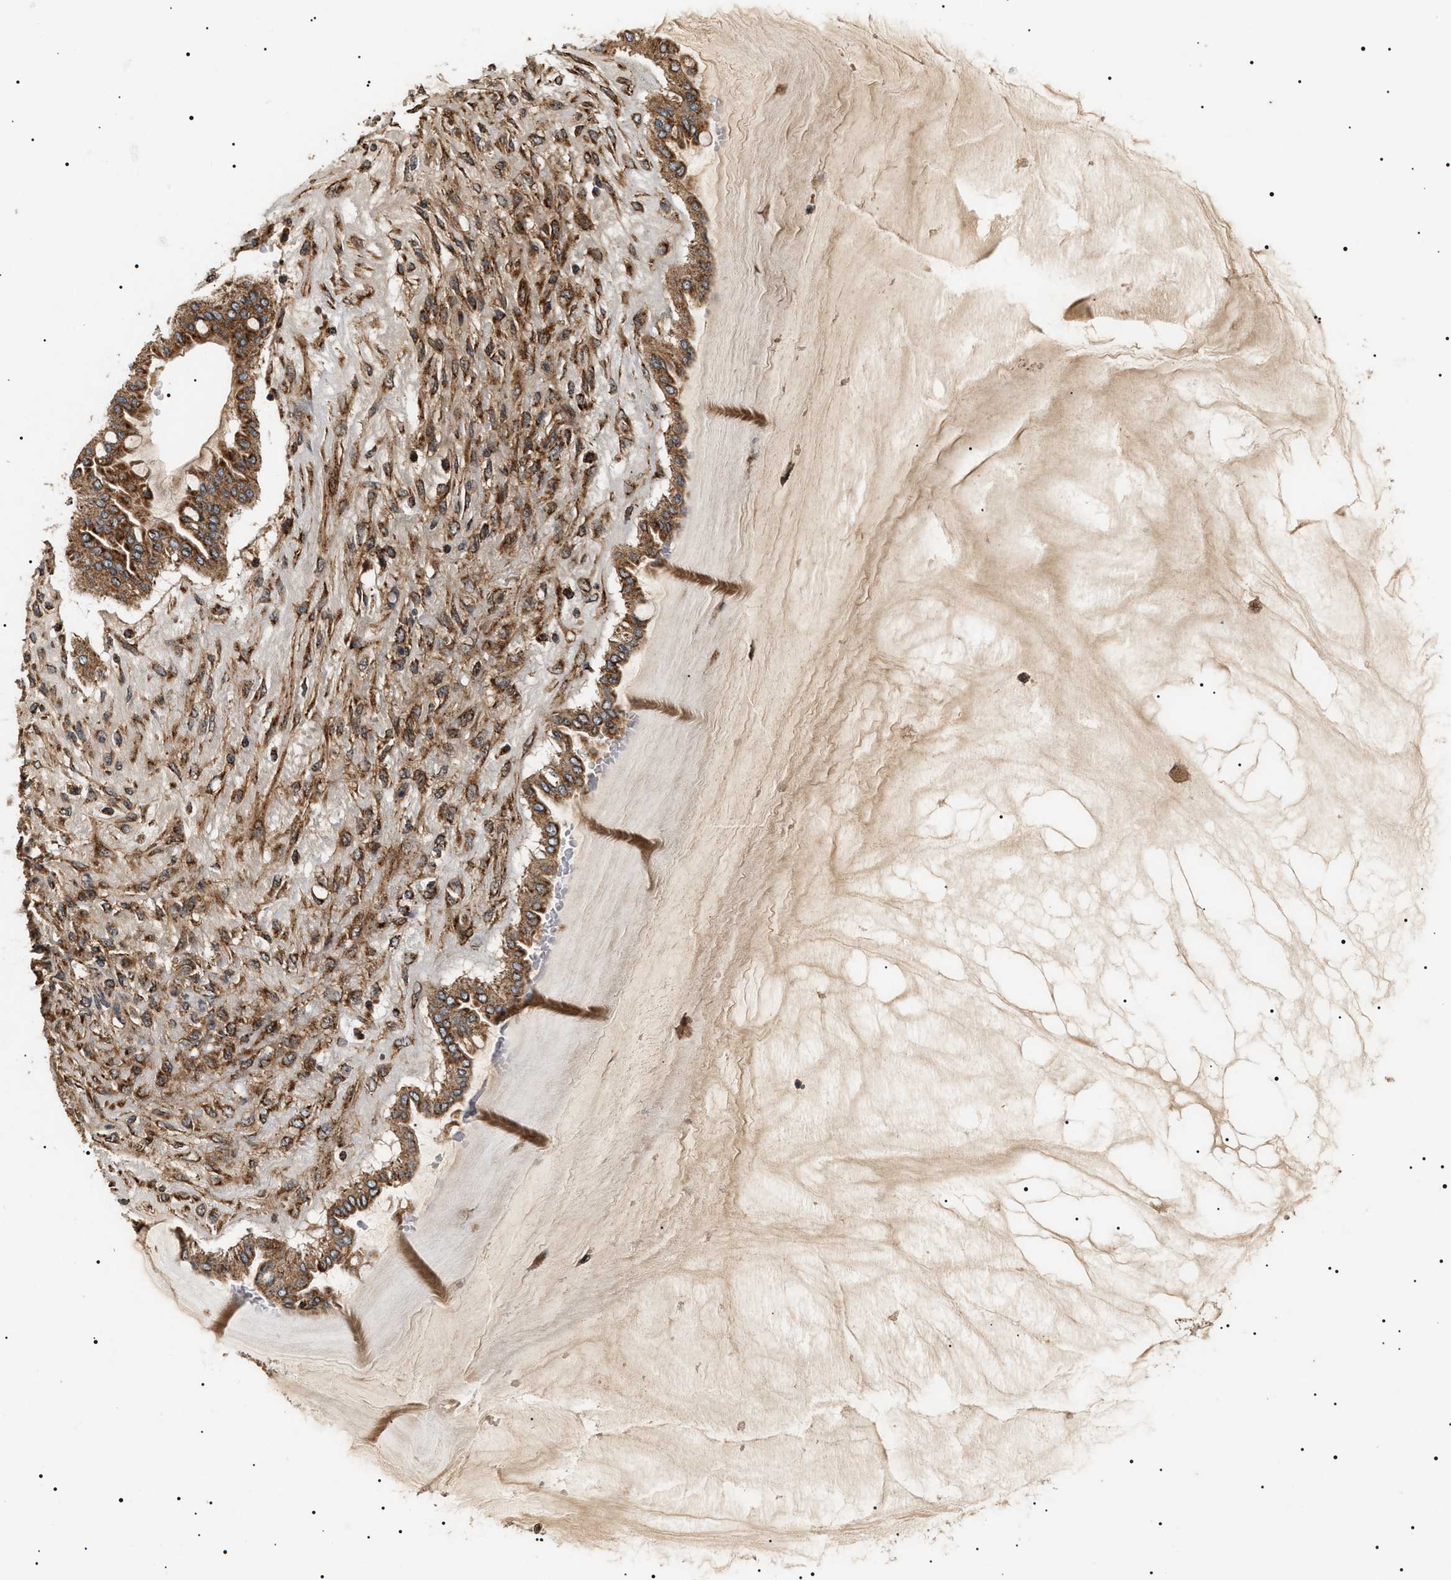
{"staining": {"intensity": "strong", "quantity": ">75%", "location": "cytoplasmic/membranous"}, "tissue": "ovarian cancer", "cell_type": "Tumor cells", "image_type": "cancer", "snomed": [{"axis": "morphology", "description": "Cystadenocarcinoma, mucinous, NOS"}, {"axis": "topography", "description": "Ovary"}], "caption": "Tumor cells demonstrate high levels of strong cytoplasmic/membranous expression in approximately >75% of cells in mucinous cystadenocarcinoma (ovarian).", "gene": "ZBTB26", "patient": {"sex": "female", "age": 73}}